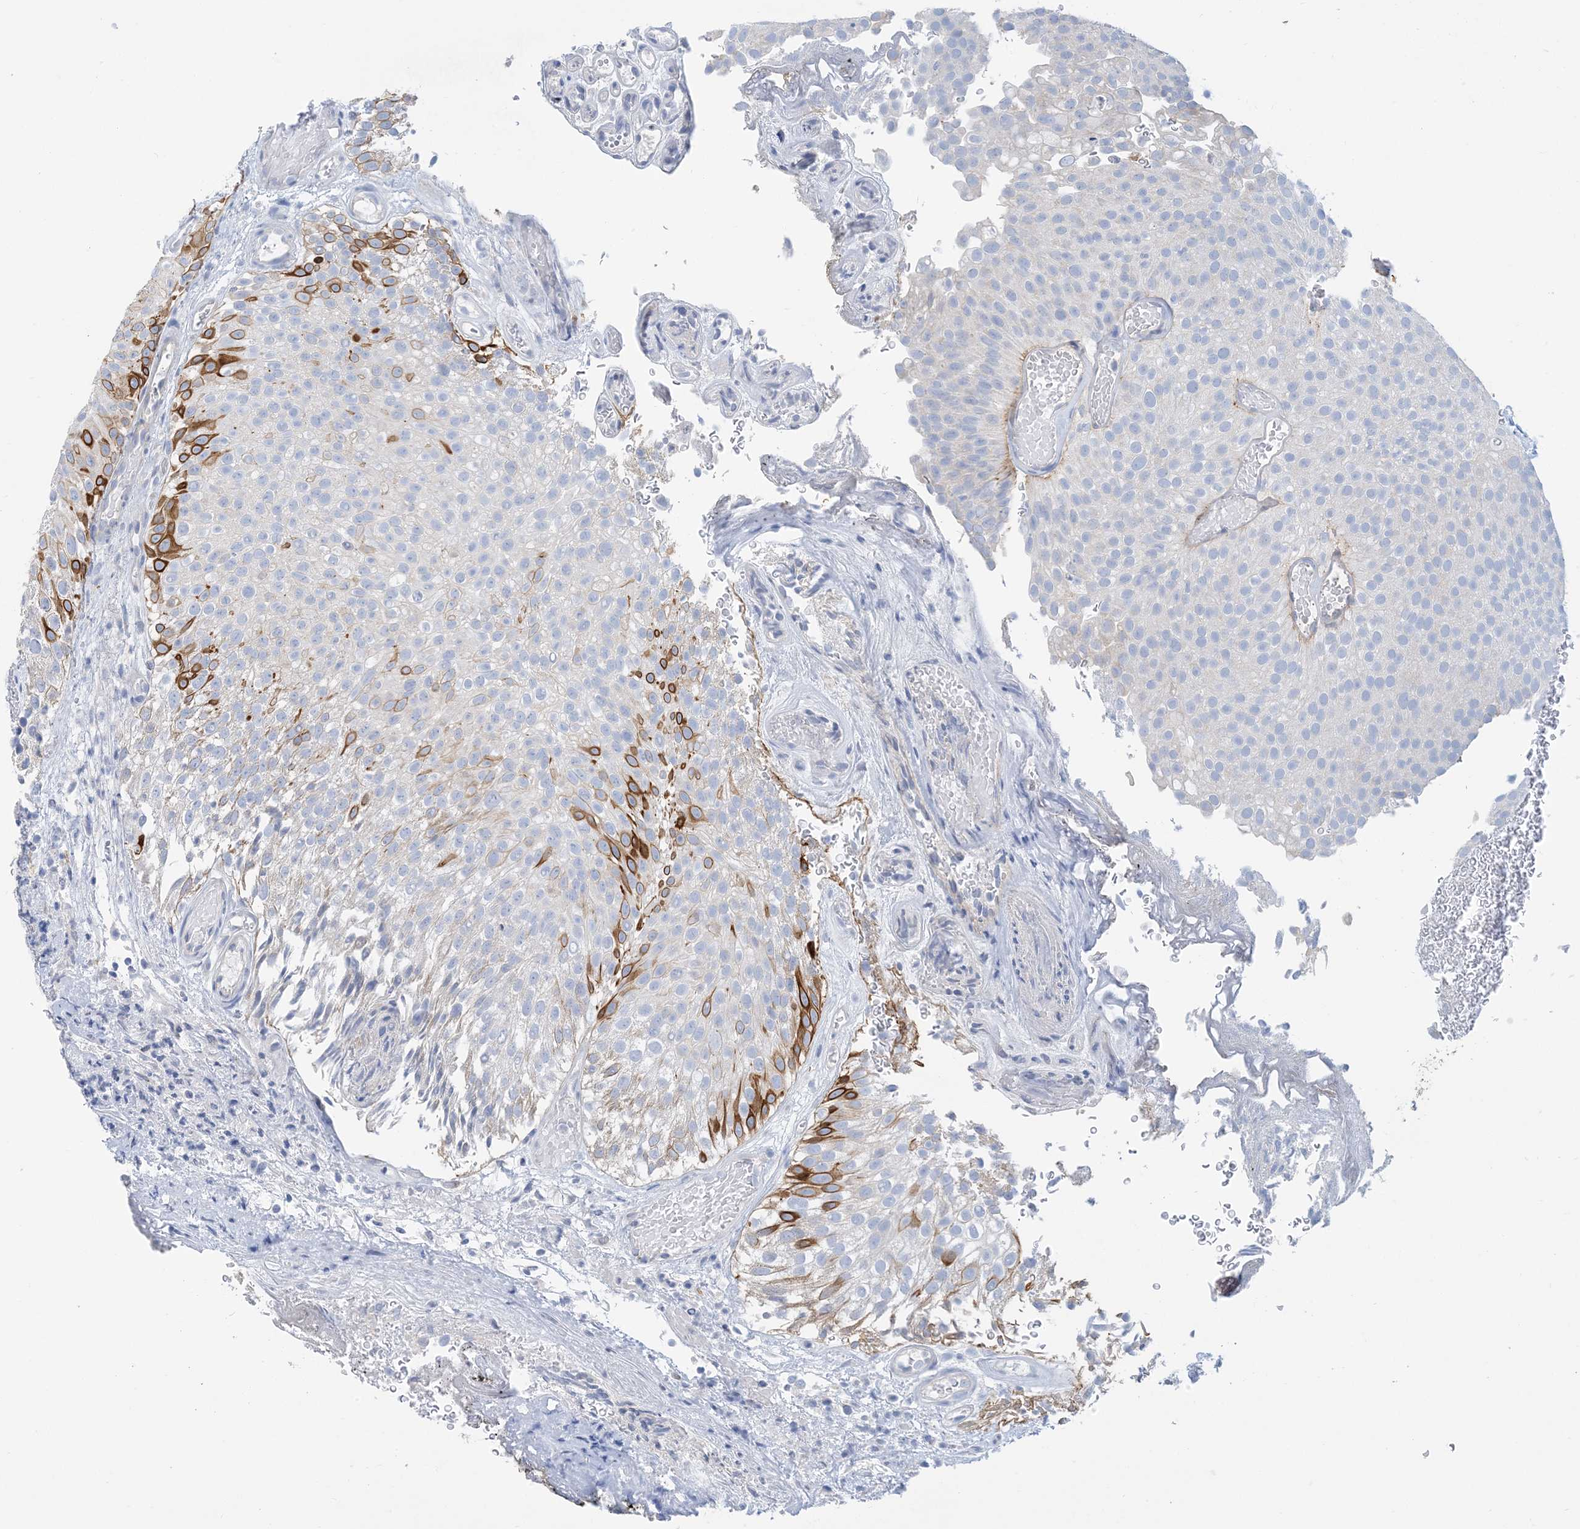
{"staining": {"intensity": "strong", "quantity": "<25%", "location": "cytoplasmic/membranous"}, "tissue": "urothelial cancer", "cell_type": "Tumor cells", "image_type": "cancer", "snomed": [{"axis": "morphology", "description": "Urothelial carcinoma, Low grade"}, {"axis": "topography", "description": "Urinary bladder"}], "caption": "Strong cytoplasmic/membranous protein staining is present in approximately <25% of tumor cells in low-grade urothelial carcinoma.", "gene": "ZCCHC18", "patient": {"sex": "male", "age": 78}}